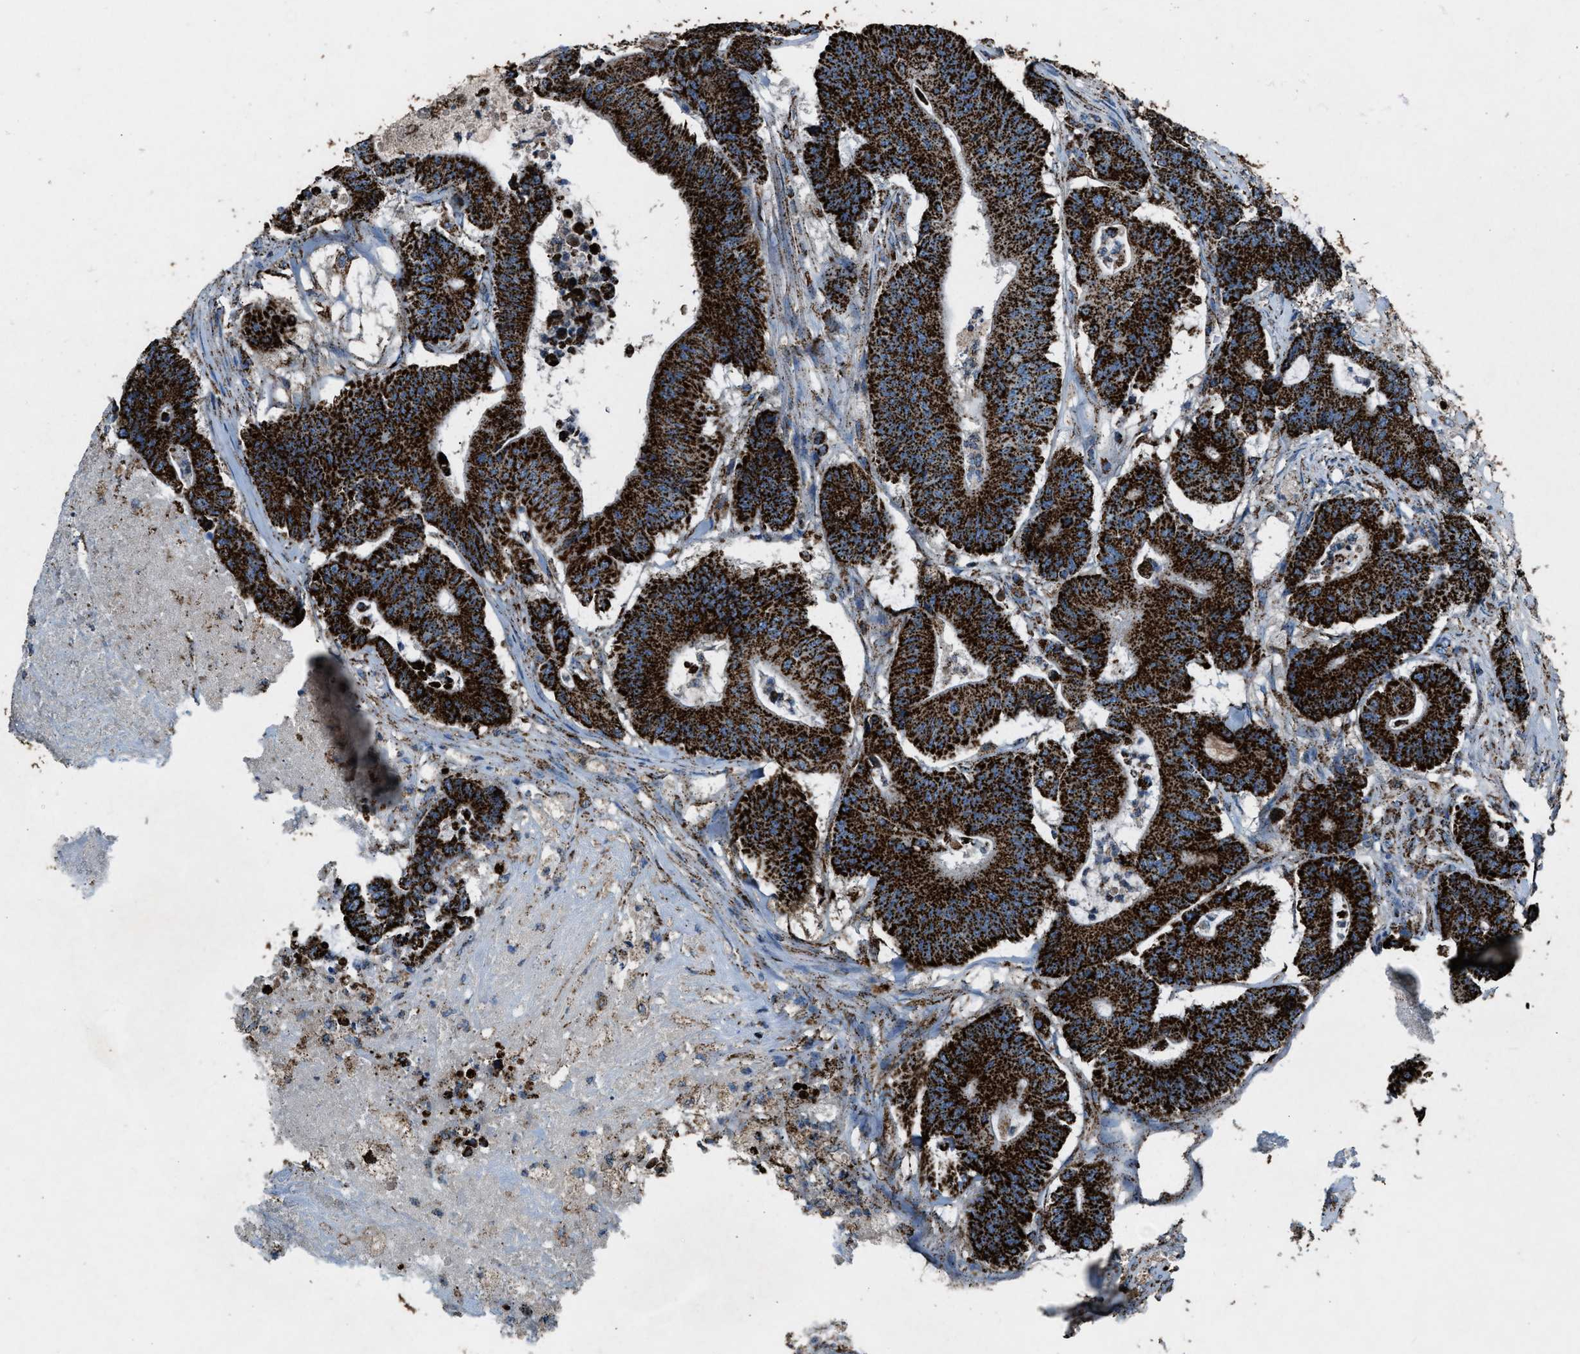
{"staining": {"intensity": "strong", "quantity": ">75%", "location": "cytoplasmic/membranous"}, "tissue": "colorectal cancer", "cell_type": "Tumor cells", "image_type": "cancer", "snomed": [{"axis": "morphology", "description": "Adenocarcinoma, NOS"}, {"axis": "topography", "description": "Colon"}], "caption": "Protein staining of colorectal adenocarcinoma tissue demonstrates strong cytoplasmic/membranous positivity in approximately >75% of tumor cells.", "gene": "MDH2", "patient": {"sex": "female", "age": 84}}